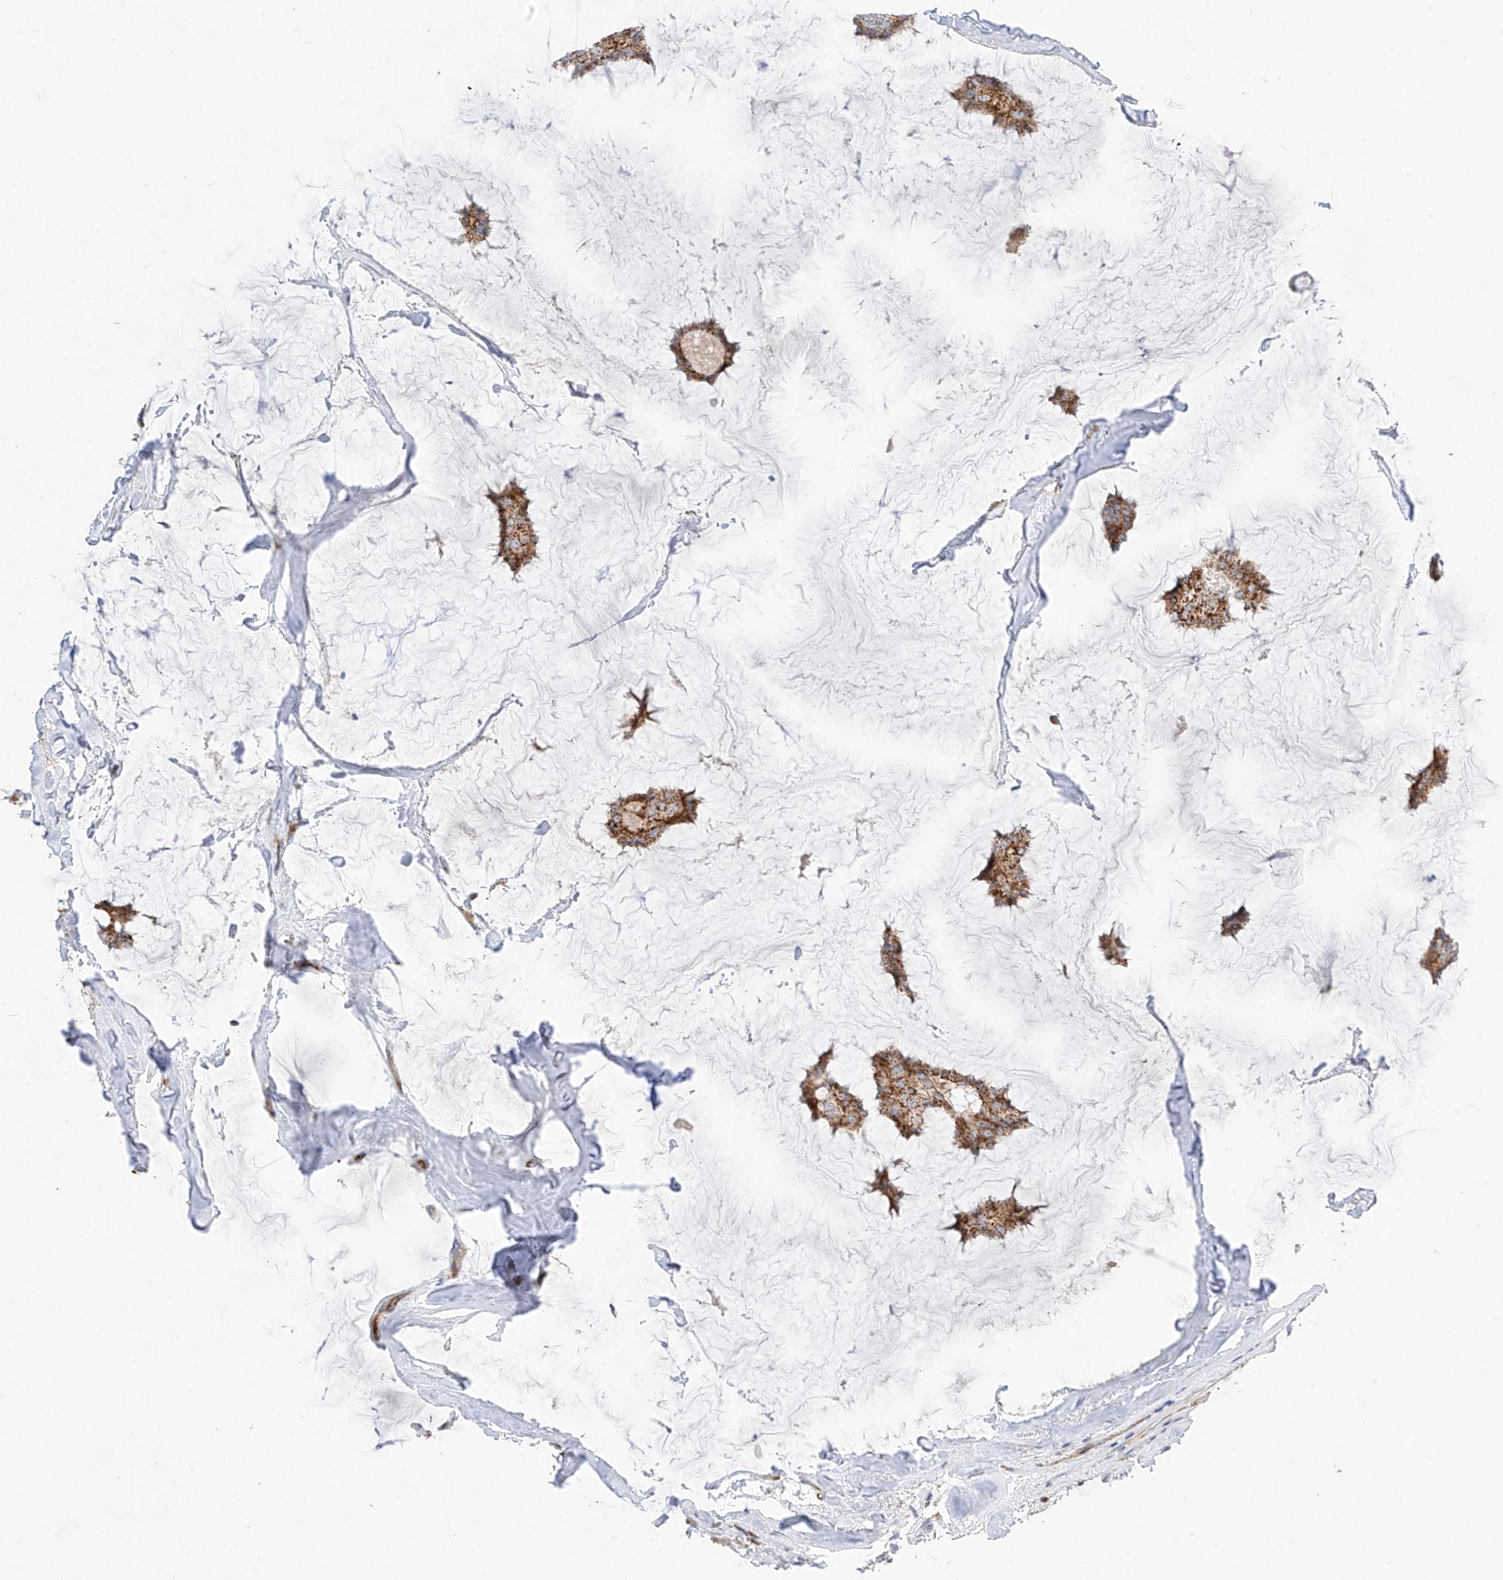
{"staining": {"intensity": "moderate", "quantity": ">75%", "location": "cytoplasmic/membranous"}, "tissue": "breast cancer", "cell_type": "Tumor cells", "image_type": "cancer", "snomed": [{"axis": "morphology", "description": "Duct carcinoma"}, {"axis": "topography", "description": "Breast"}], "caption": "Brown immunohistochemical staining in breast intraductal carcinoma demonstrates moderate cytoplasmic/membranous positivity in approximately >75% of tumor cells. (DAB IHC with brightfield microscopy, high magnification).", "gene": "CST9", "patient": {"sex": "female", "age": 93}}